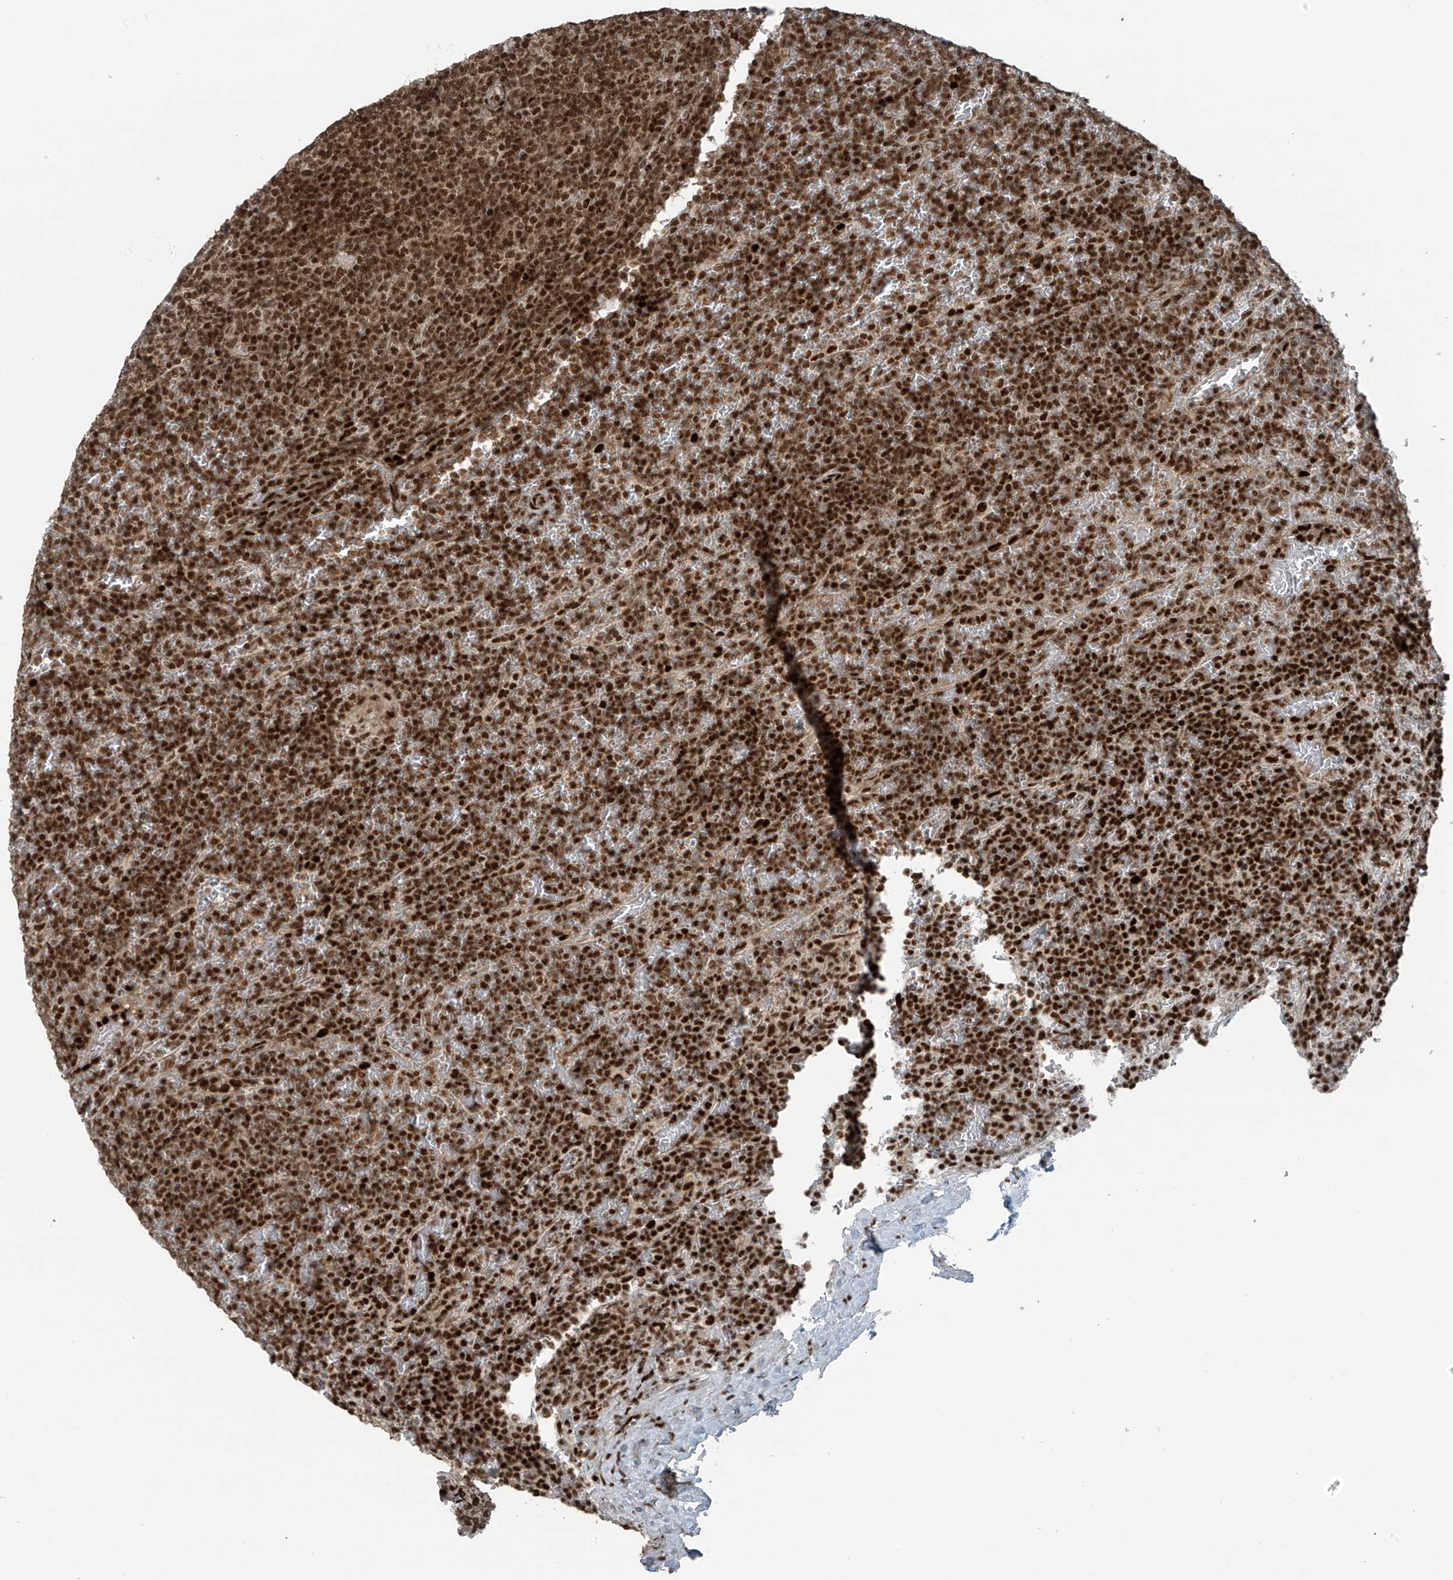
{"staining": {"intensity": "strong", "quantity": ">75%", "location": "nuclear"}, "tissue": "lymphoma", "cell_type": "Tumor cells", "image_type": "cancer", "snomed": [{"axis": "morphology", "description": "Malignant lymphoma, non-Hodgkin's type, Low grade"}, {"axis": "topography", "description": "Spleen"}], "caption": "Protein staining by immunohistochemistry (IHC) displays strong nuclear staining in about >75% of tumor cells in malignant lymphoma, non-Hodgkin's type (low-grade).", "gene": "PCNP", "patient": {"sex": "female", "age": 19}}